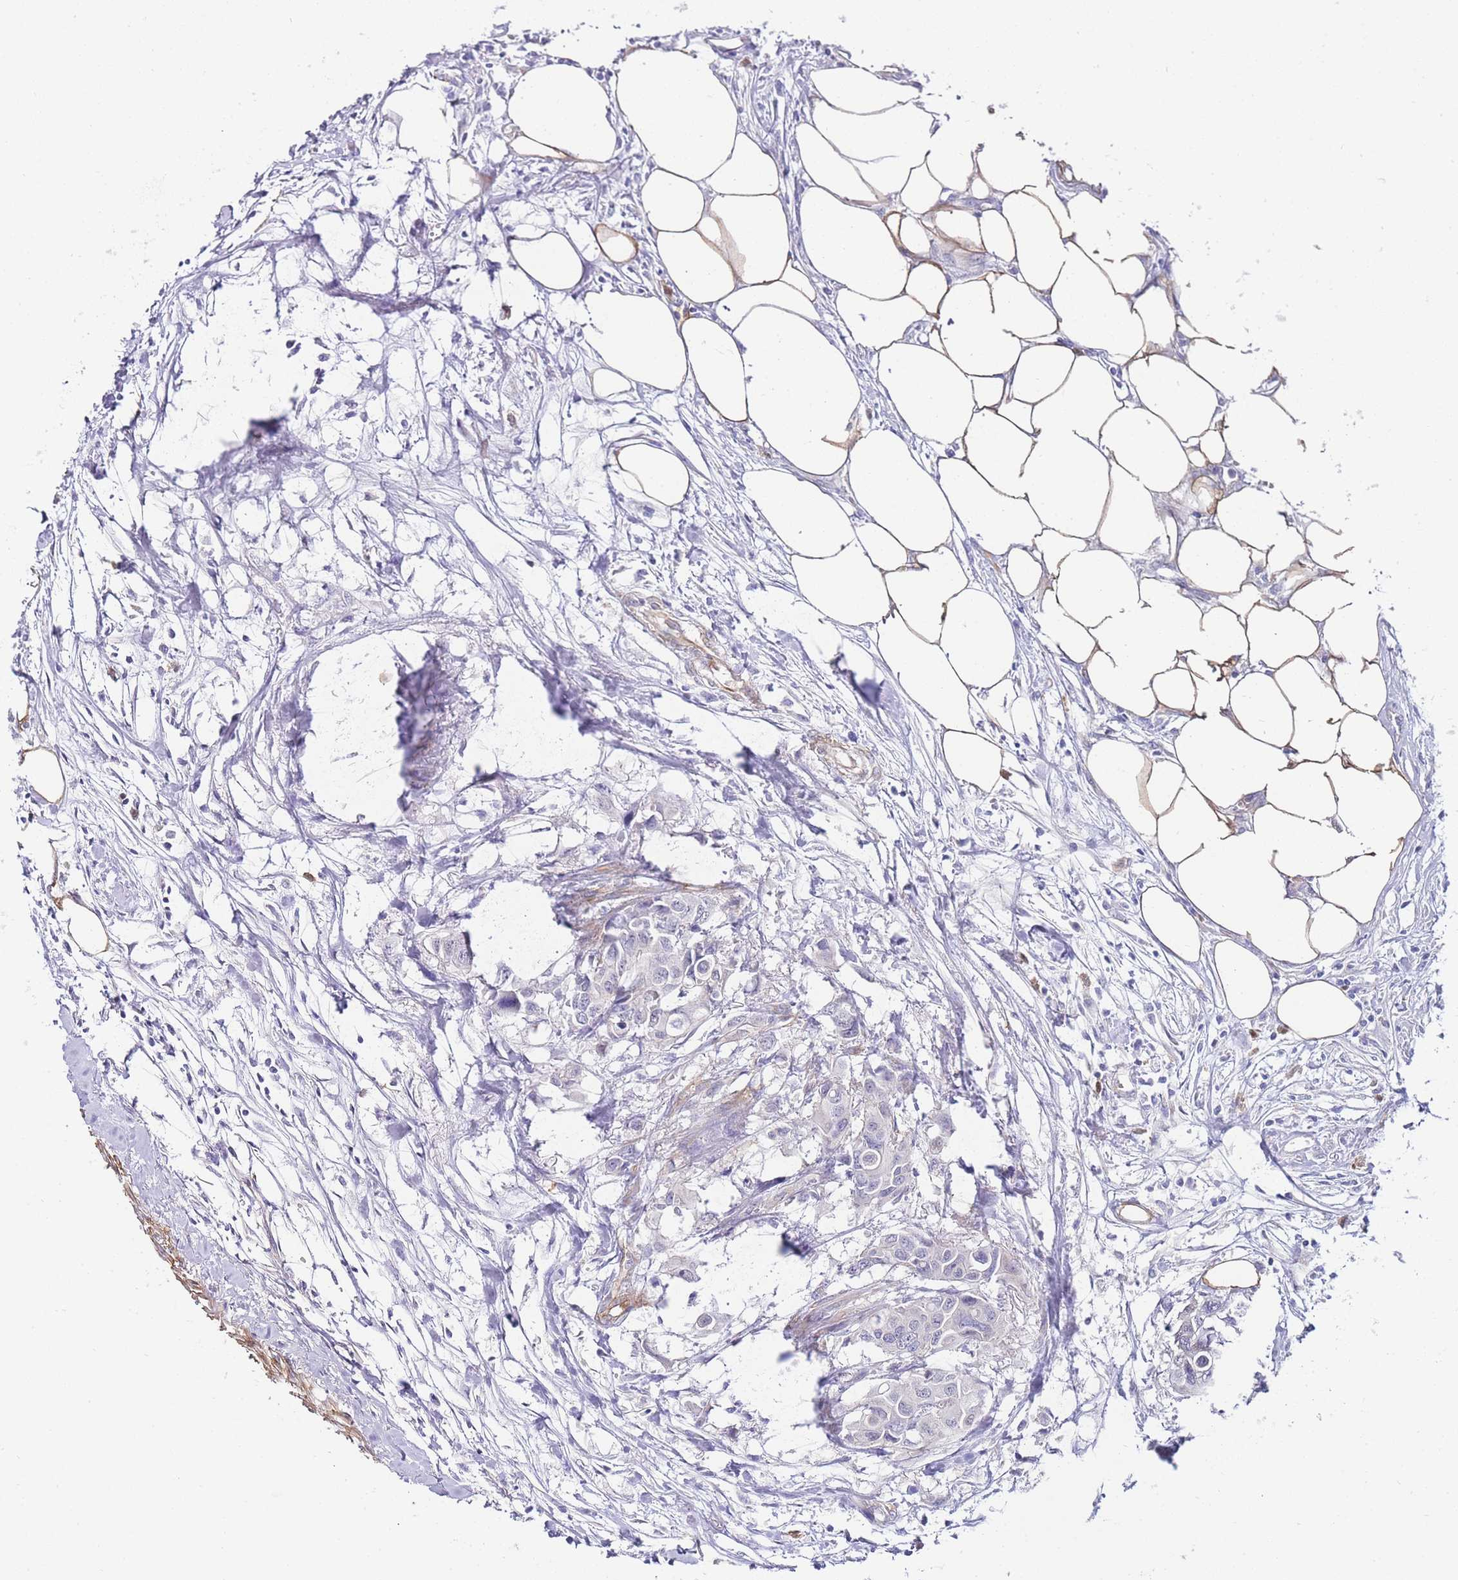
{"staining": {"intensity": "negative", "quantity": "none", "location": "none"}, "tissue": "colorectal cancer", "cell_type": "Tumor cells", "image_type": "cancer", "snomed": [{"axis": "morphology", "description": "Adenocarcinoma, NOS"}, {"axis": "topography", "description": "Colon"}], "caption": "This is an IHC photomicrograph of human colorectal cancer. There is no staining in tumor cells.", "gene": "PDCD7", "patient": {"sex": "male", "age": 77}}